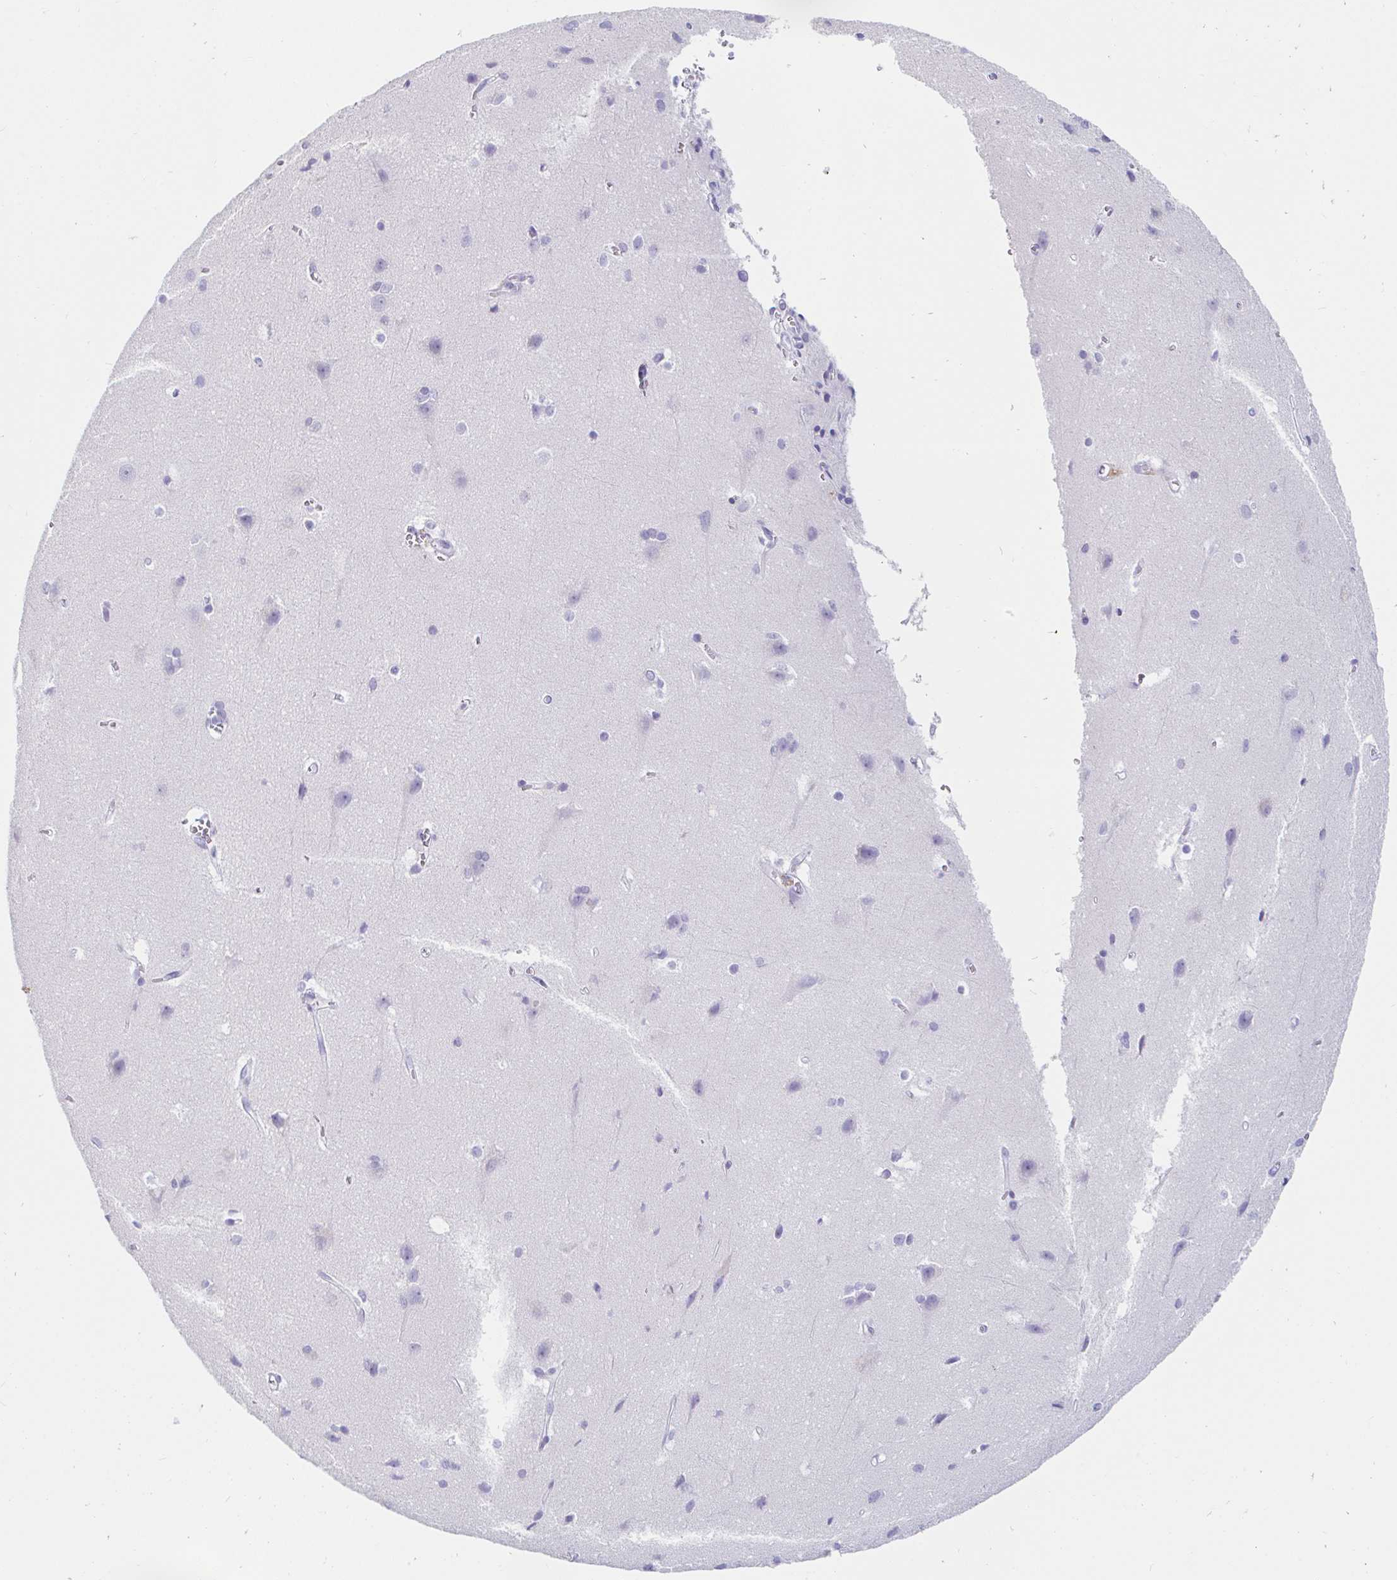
{"staining": {"intensity": "negative", "quantity": "none", "location": "none"}, "tissue": "cerebral cortex", "cell_type": "Endothelial cells", "image_type": "normal", "snomed": [{"axis": "morphology", "description": "Normal tissue, NOS"}, {"axis": "topography", "description": "Cerebral cortex"}], "caption": "IHC of benign human cerebral cortex displays no expression in endothelial cells.", "gene": "TEX44", "patient": {"sex": "male", "age": 37}}